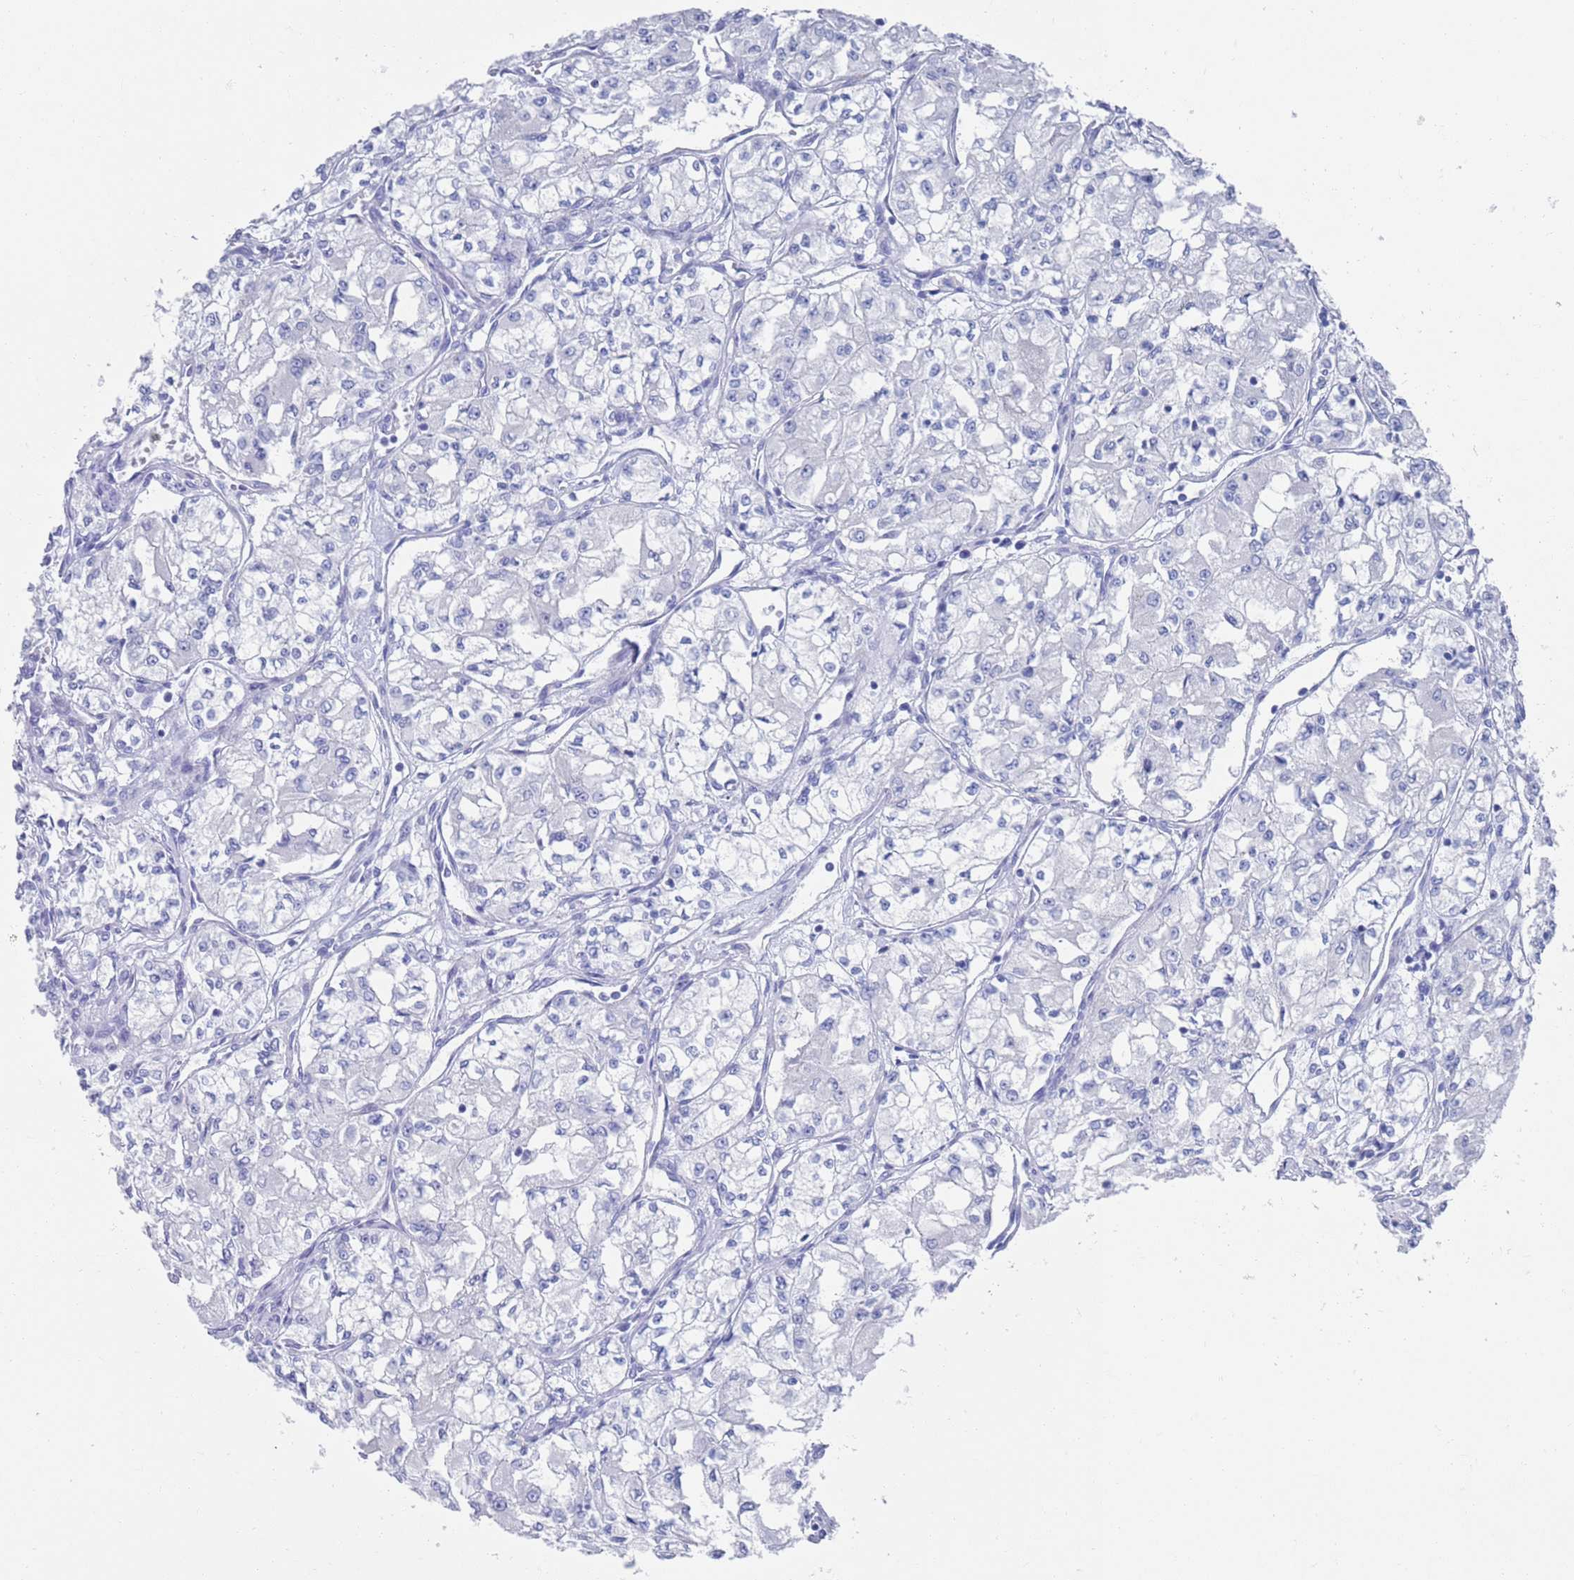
{"staining": {"intensity": "negative", "quantity": "none", "location": "none"}, "tissue": "renal cancer", "cell_type": "Tumor cells", "image_type": "cancer", "snomed": [{"axis": "morphology", "description": "Adenocarcinoma, NOS"}, {"axis": "topography", "description": "Kidney"}], "caption": "IHC photomicrograph of human renal adenocarcinoma stained for a protein (brown), which shows no positivity in tumor cells.", "gene": "MTMR2", "patient": {"sex": "male", "age": 59}}